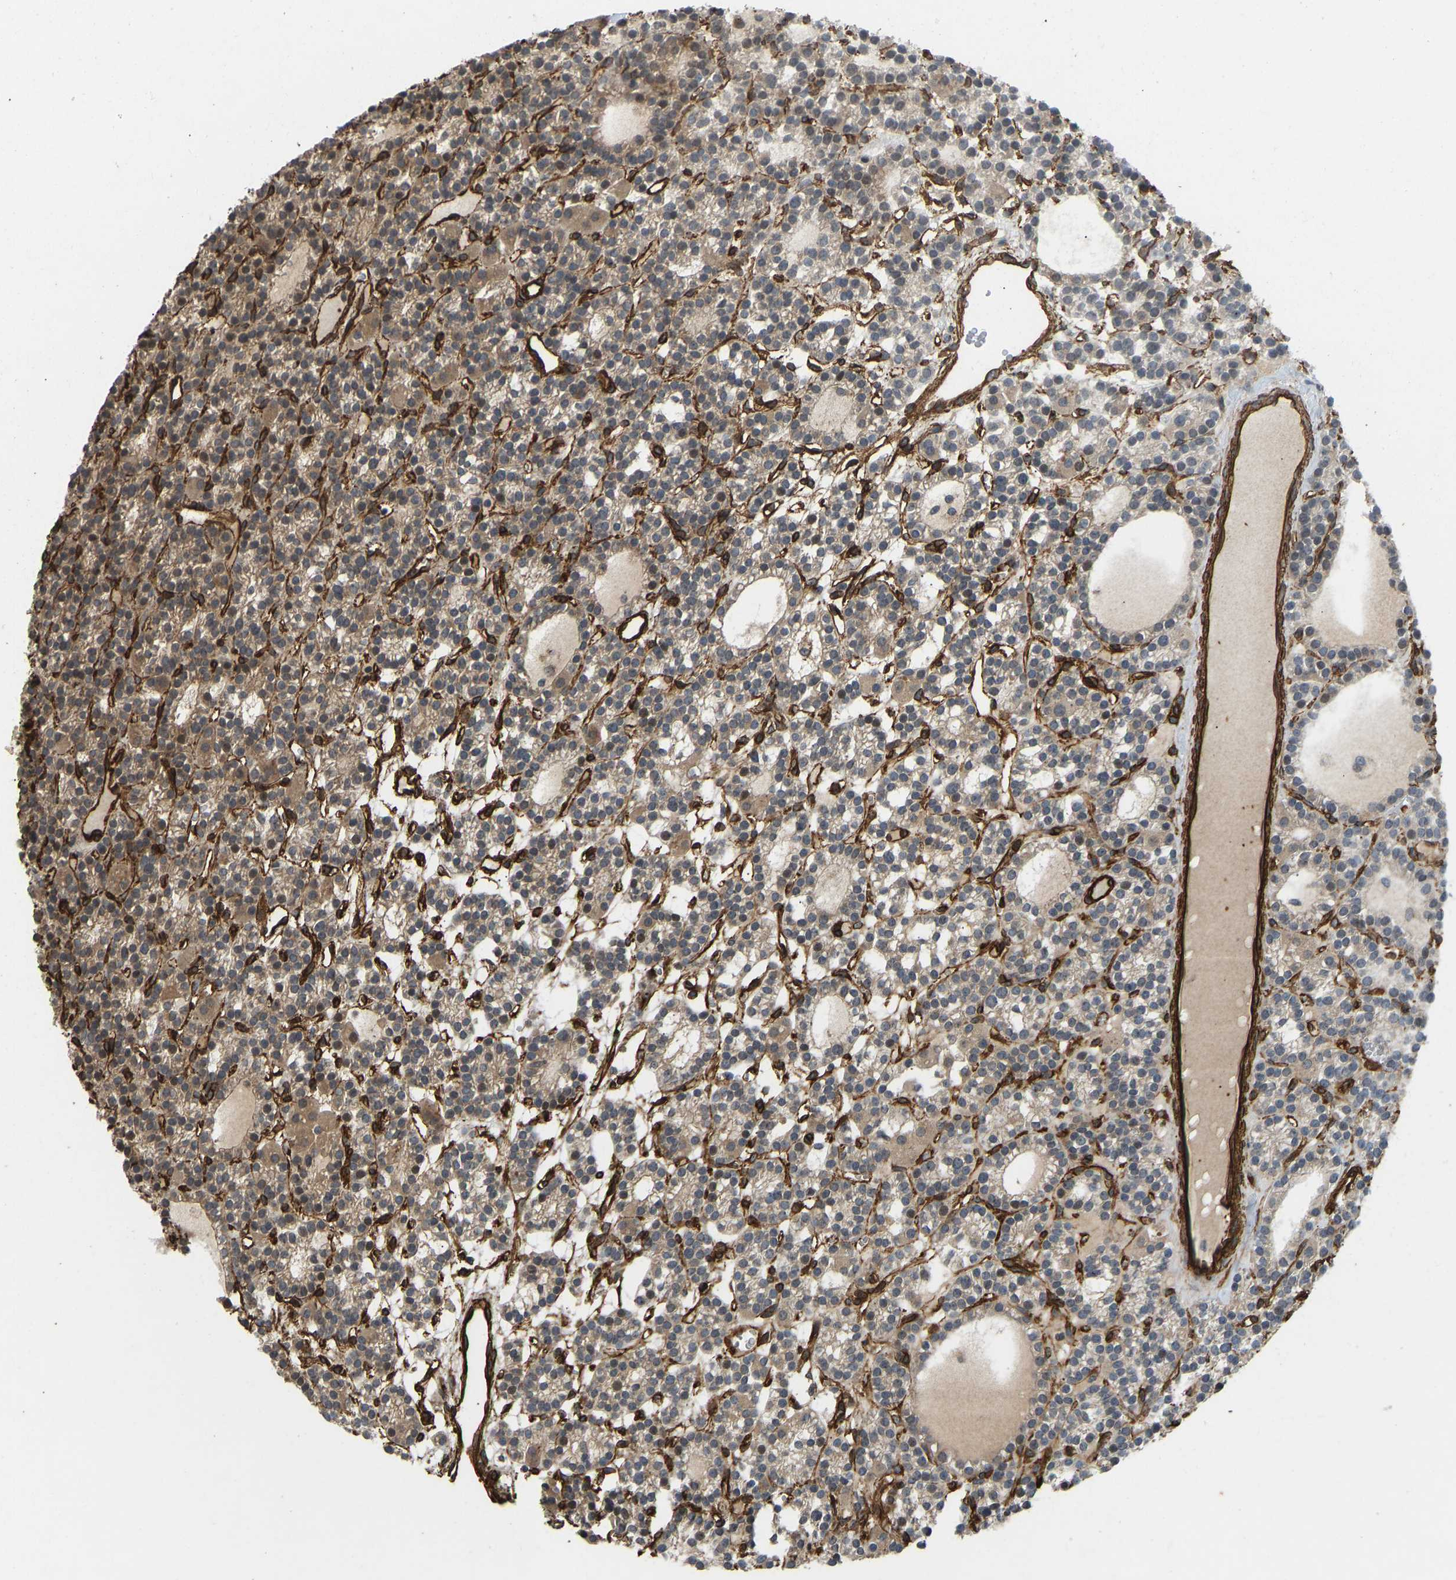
{"staining": {"intensity": "weak", "quantity": ">75%", "location": "cytoplasmic/membranous"}, "tissue": "parathyroid gland", "cell_type": "Glandular cells", "image_type": "normal", "snomed": [{"axis": "morphology", "description": "Normal tissue, NOS"}, {"axis": "morphology", "description": "Adenoma, NOS"}, {"axis": "topography", "description": "Parathyroid gland"}], "caption": "Protein expression analysis of unremarkable parathyroid gland shows weak cytoplasmic/membranous positivity in approximately >75% of glandular cells.", "gene": "NMB", "patient": {"sex": "female", "age": 58}}